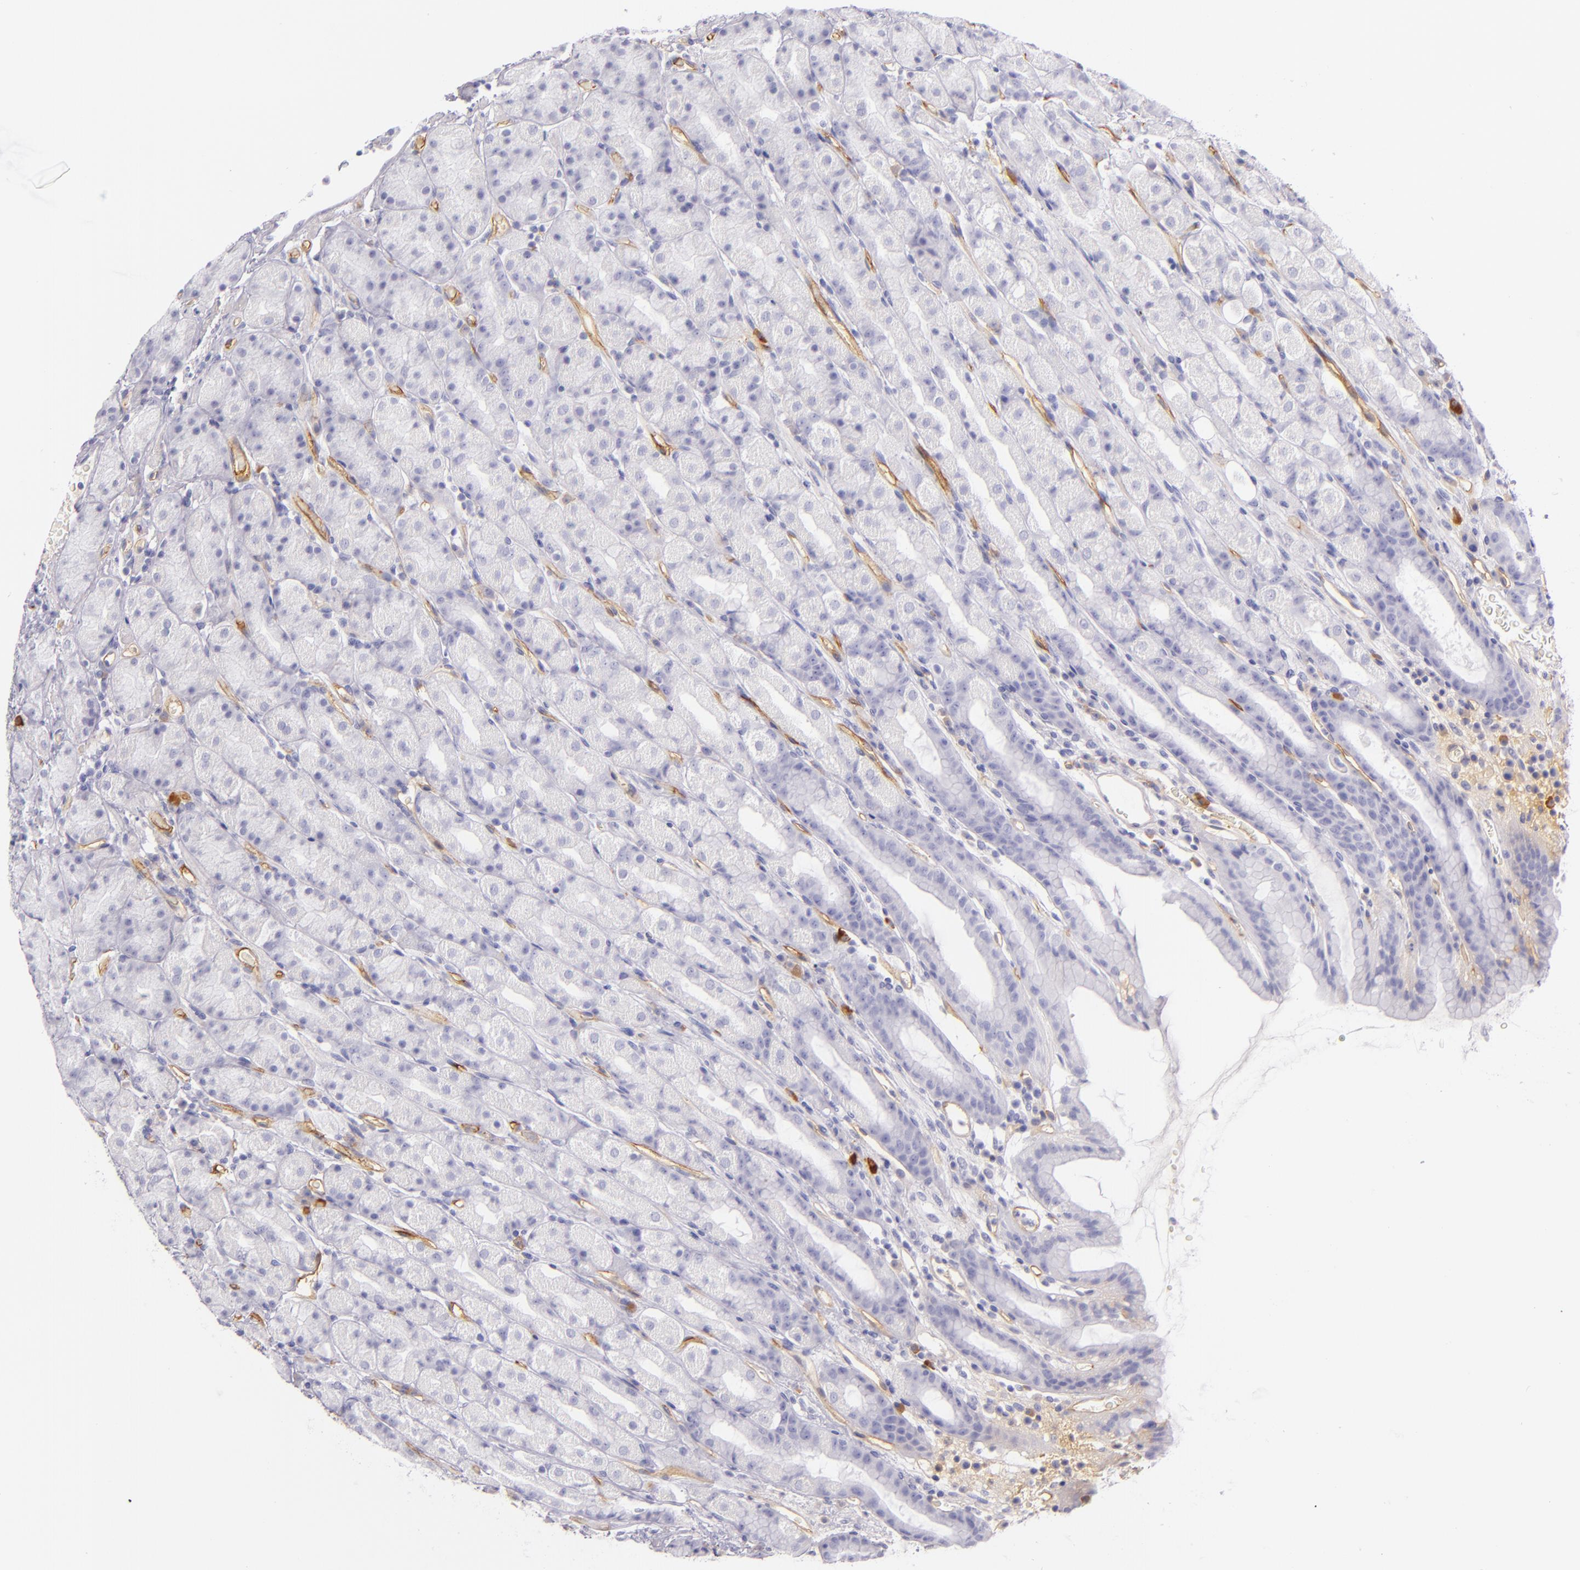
{"staining": {"intensity": "negative", "quantity": "none", "location": "none"}, "tissue": "stomach", "cell_type": "Glandular cells", "image_type": "normal", "snomed": [{"axis": "morphology", "description": "Normal tissue, NOS"}, {"axis": "topography", "description": "Stomach, upper"}], "caption": "Human stomach stained for a protein using immunohistochemistry exhibits no staining in glandular cells.", "gene": "ICAM1", "patient": {"sex": "male", "age": 68}}